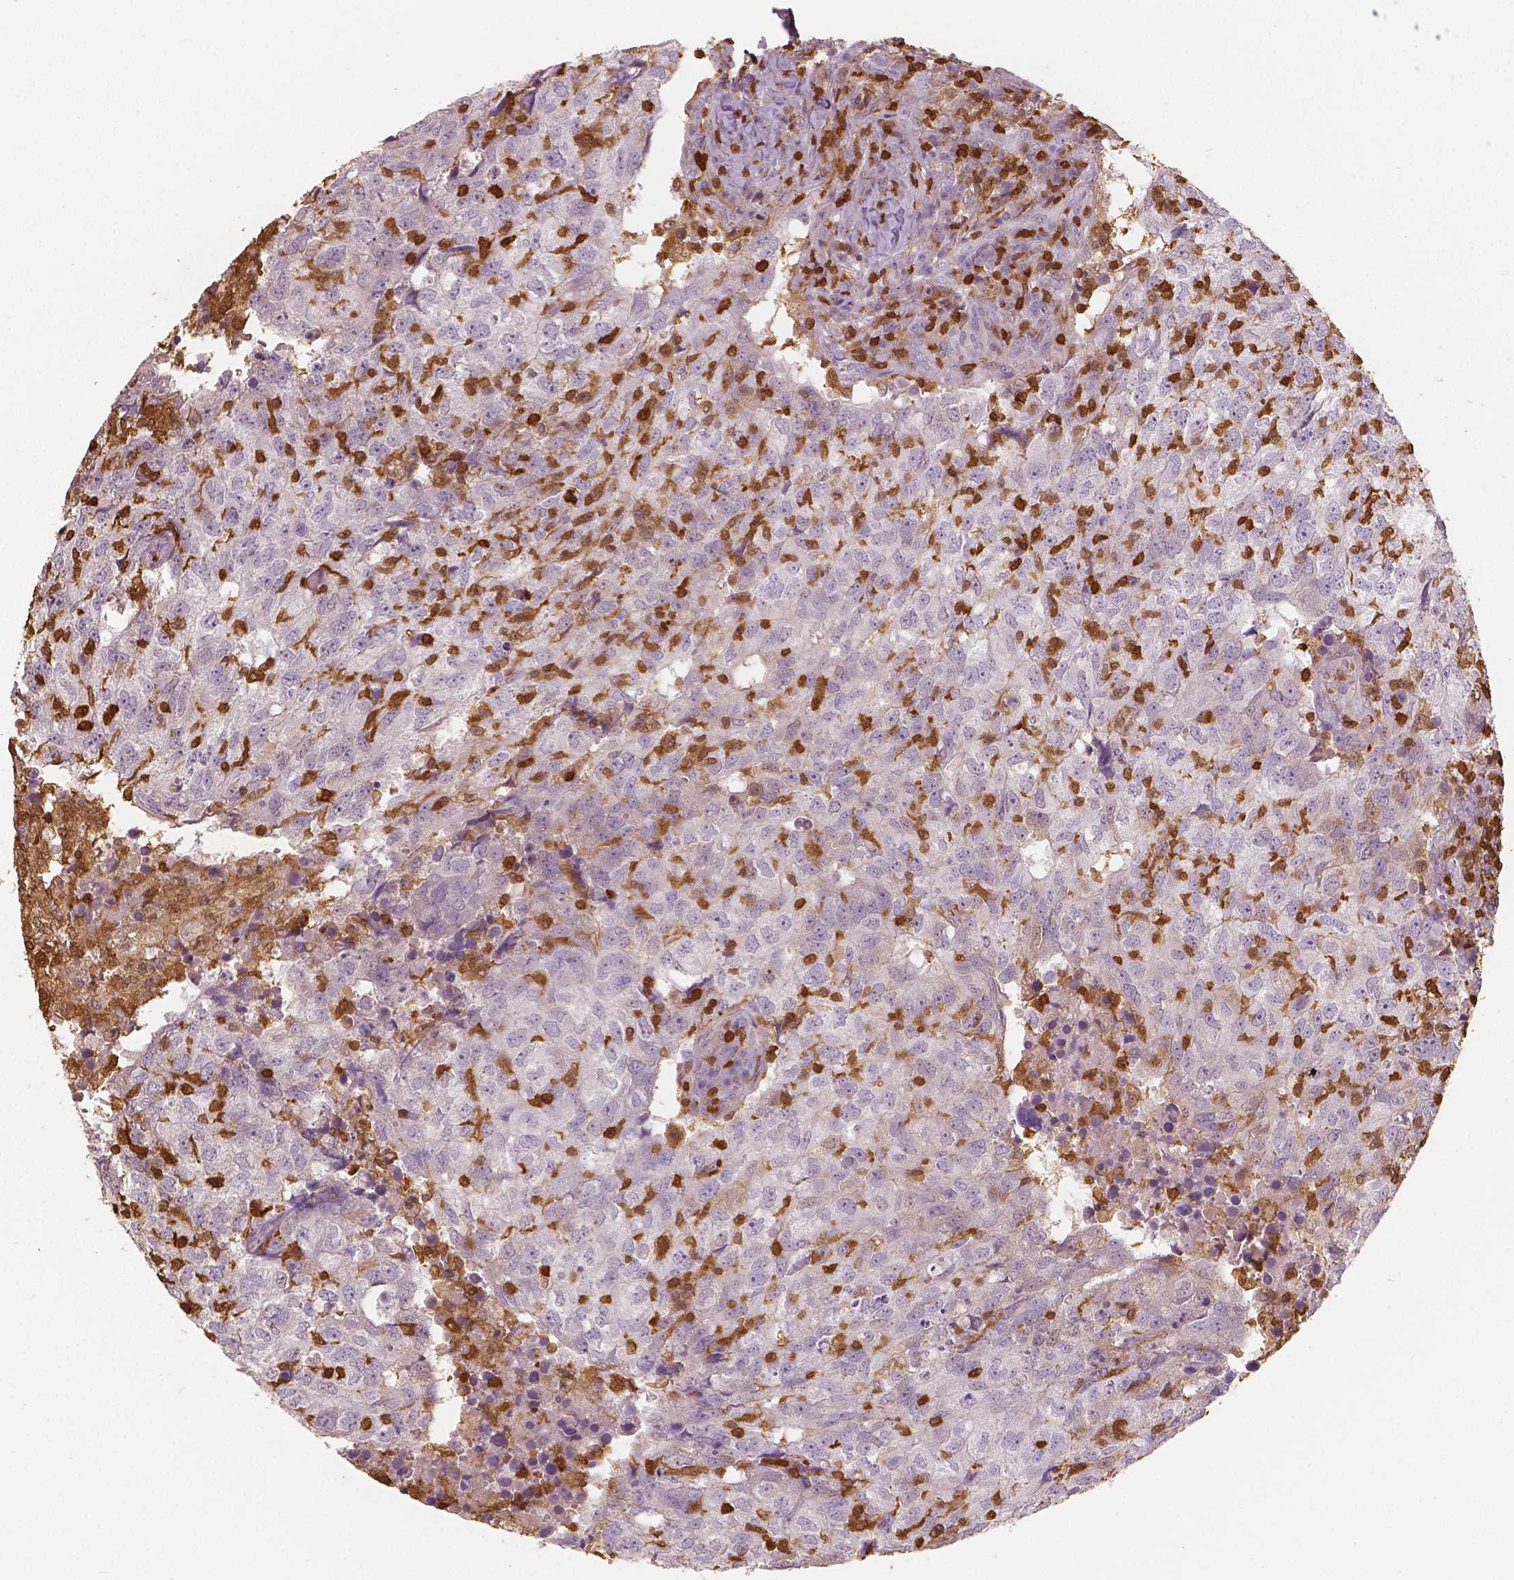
{"staining": {"intensity": "negative", "quantity": "none", "location": "none"}, "tissue": "breast cancer", "cell_type": "Tumor cells", "image_type": "cancer", "snomed": [{"axis": "morphology", "description": "Duct carcinoma"}, {"axis": "topography", "description": "Breast"}], "caption": "Breast infiltrating ductal carcinoma was stained to show a protein in brown. There is no significant expression in tumor cells.", "gene": "S100A4", "patient": {"sex": "female", "age": 30}}